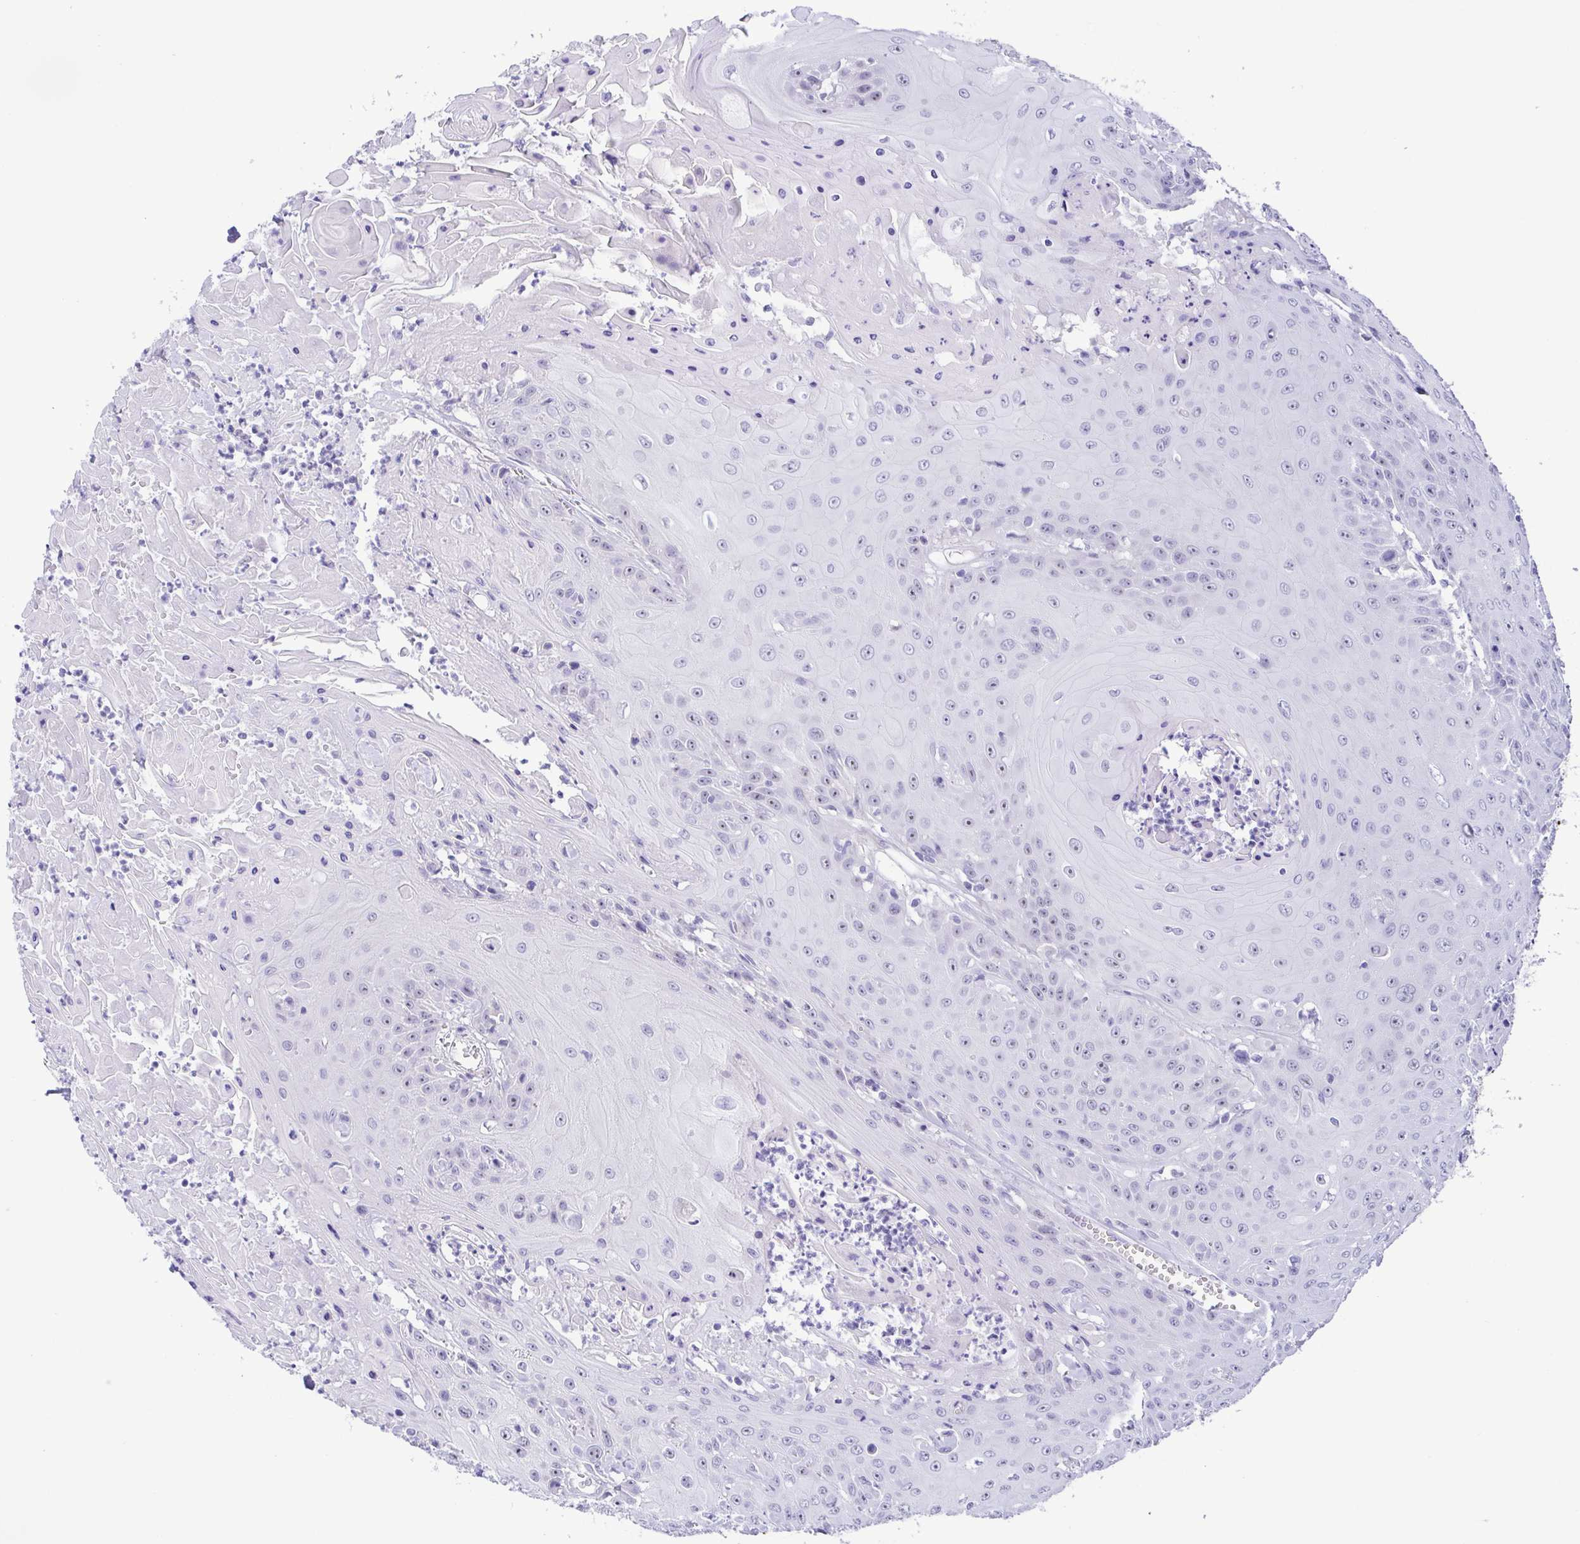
{"staining": {"intensity": "negative", "quantity": "none", "location": "none"}, "tissue": "head and neck cancer", "cell_type": "Tumor cells", "image_type": "cancer", "snomed": [{"axis": "morphology", "description": "Squamous cell carcinoma, NOS"}, {"axis": "topography", "description": "Skin"}, {"axis": "topography", "description": "Head-Neck"}], "caption": "This is a micrograph of immunohistochemistry (IHC) staining of squamous cell carcinoma (head and neck), which shows no staining in tumor cells.", "gene": "MYL7", "patient": {"sex": "male", "age": 80}}